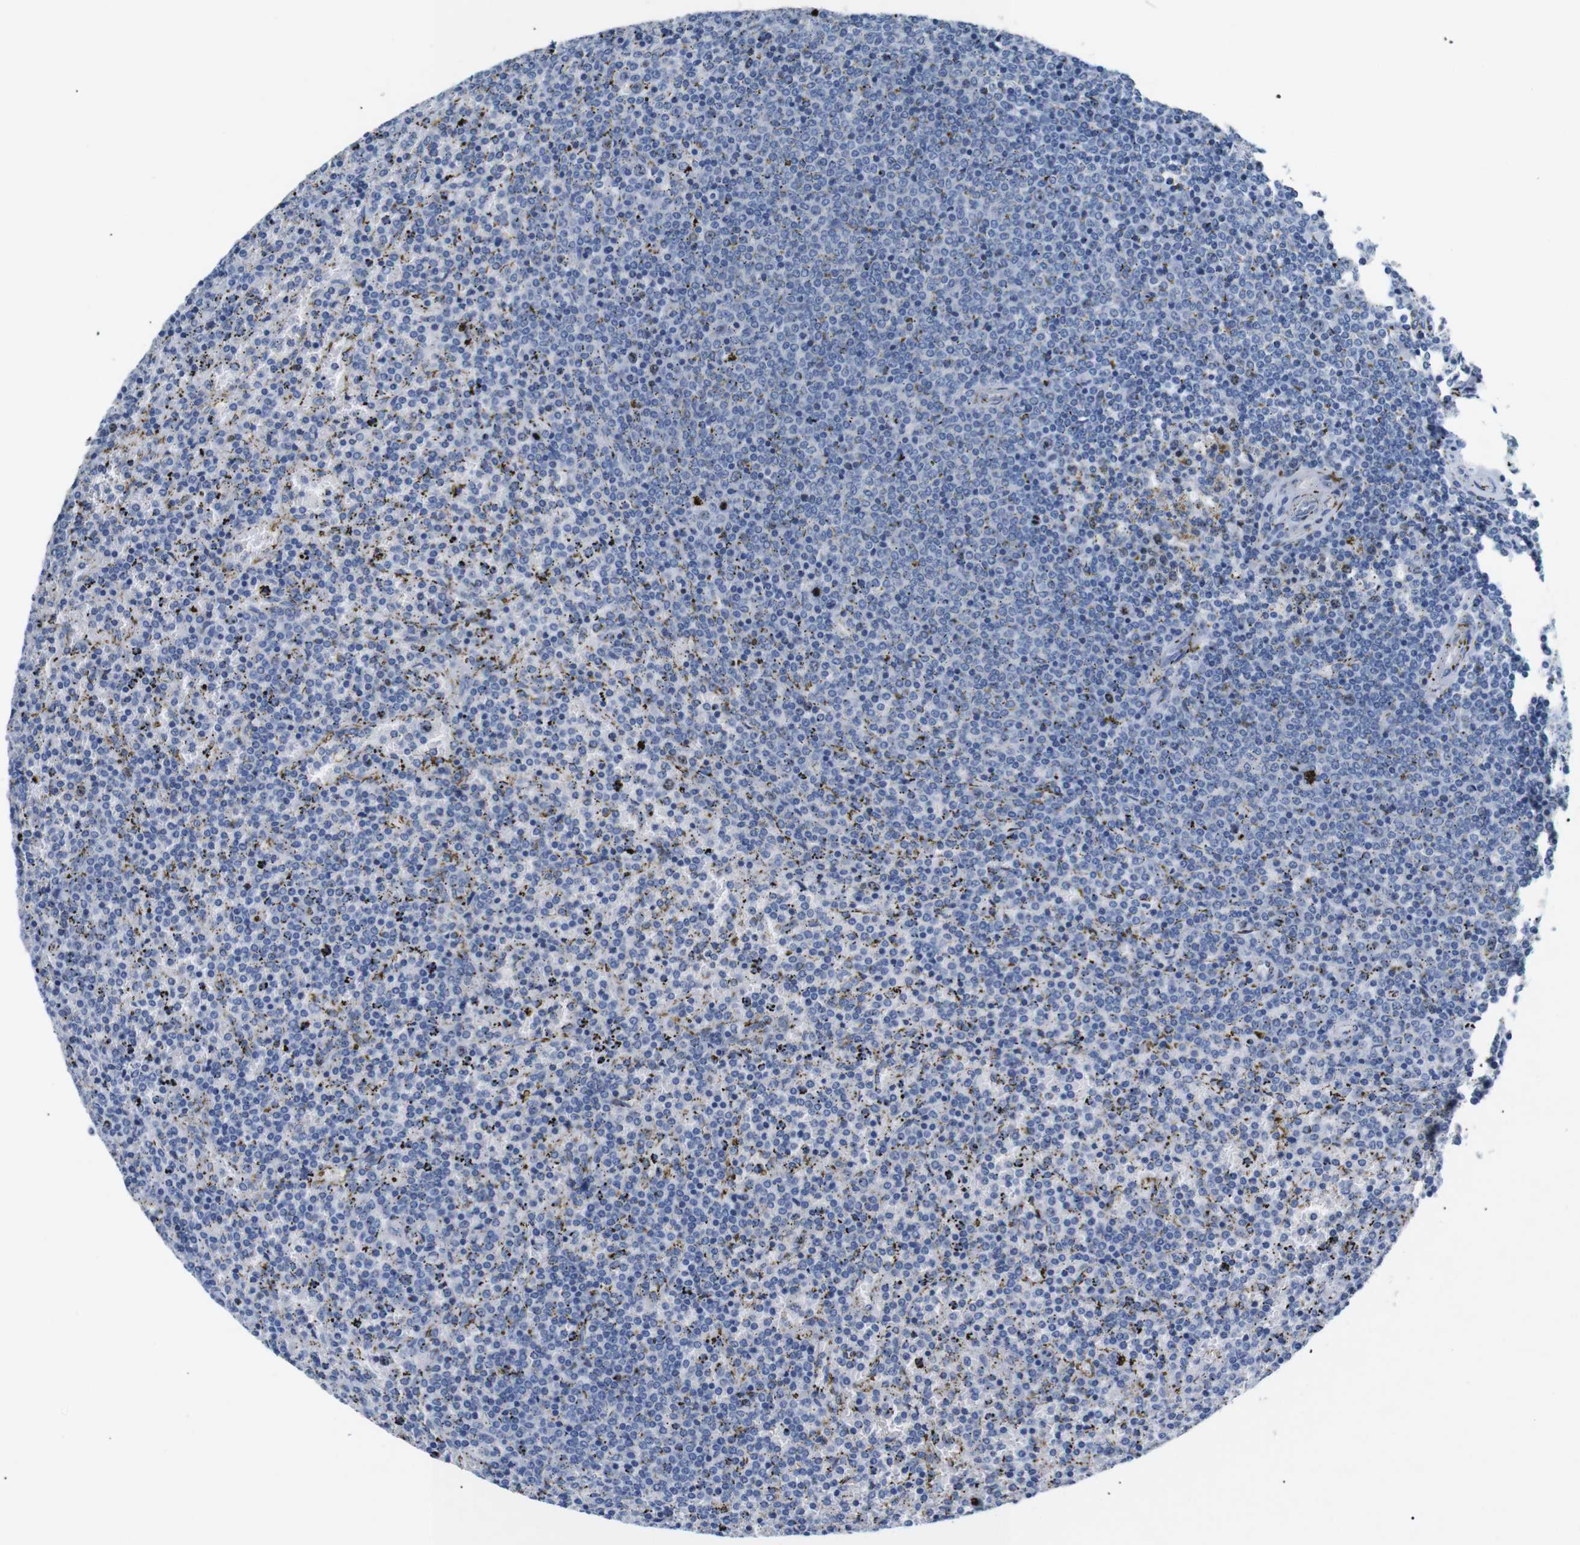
{"staining": {"intensity": "negative", "quantity": "none", "location": "none"}, "tissue": "lymphoma", "cell_type": "Tumor cells", "image_type": "cancer", "snomed": [{"axis": "morphology", "description": "Malignant lymphoma, non-Hodgkin's type, Low grade"}, {"axis": "topography", "description": "Spleen"}], "caption": "The histopathology image shows no significant positivity in tumor cells of lymphoma. Brightfield microscopy of IHC stained with DAB (3,3'-diaminobenzidine) (brown) and hematoxylin (blue), captured at high magnification.", "gene": "INCENP", "patient": {"sex": "female", "age": 77}}